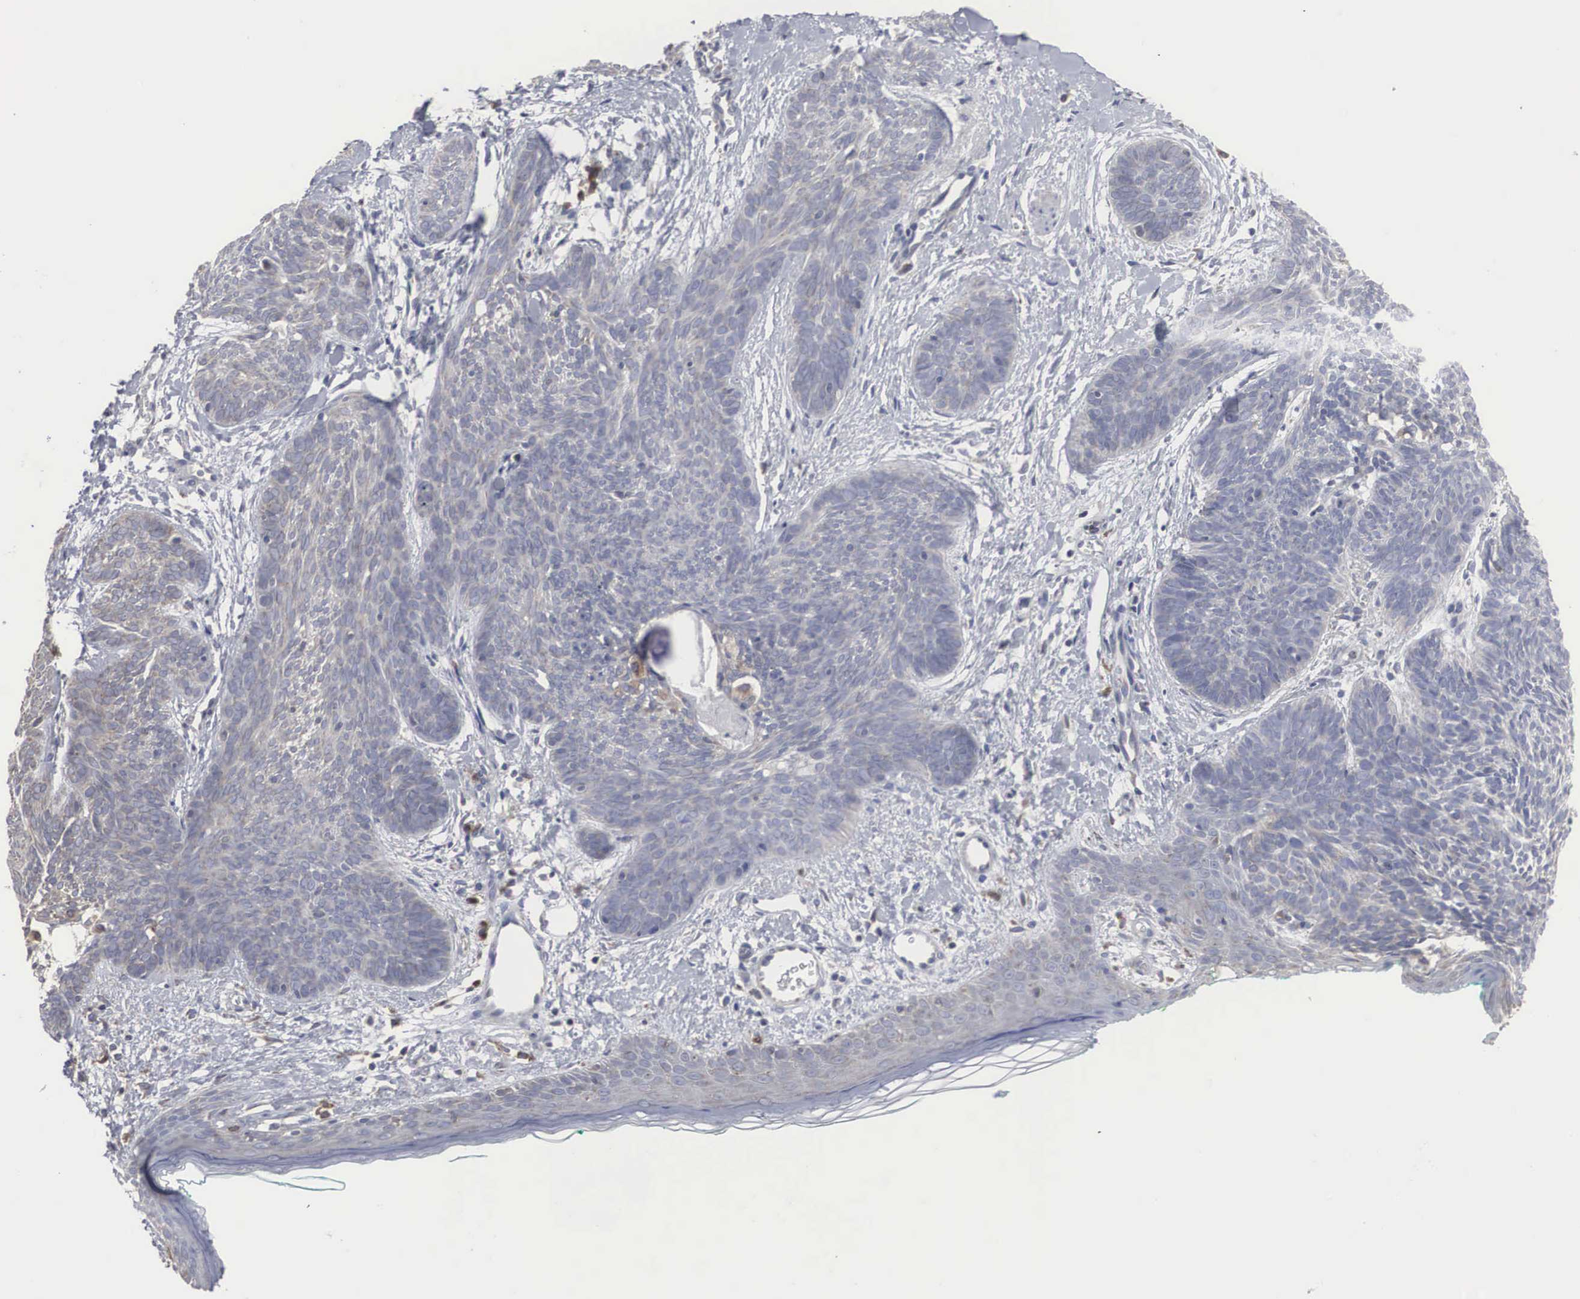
{"staining": {"intensity": "weak", "quantity": "<25%", "location": "cytoplasmic/membranous"}, "tissue": "skin cancer", "cell_type": "Tumor cells", "image_type": "cancer", "snomed": [{"axis": "morphology", "description": "Basal cell carcinoma"}, {"axis": "topography", "description": "Skin"}], "caption": "Micrograph shows no significant protein expression in tumor cells of skin cancer (basal cell carcinoma).", "gene": "MIA2", "patient": {"sex": "female", "age": 81}}